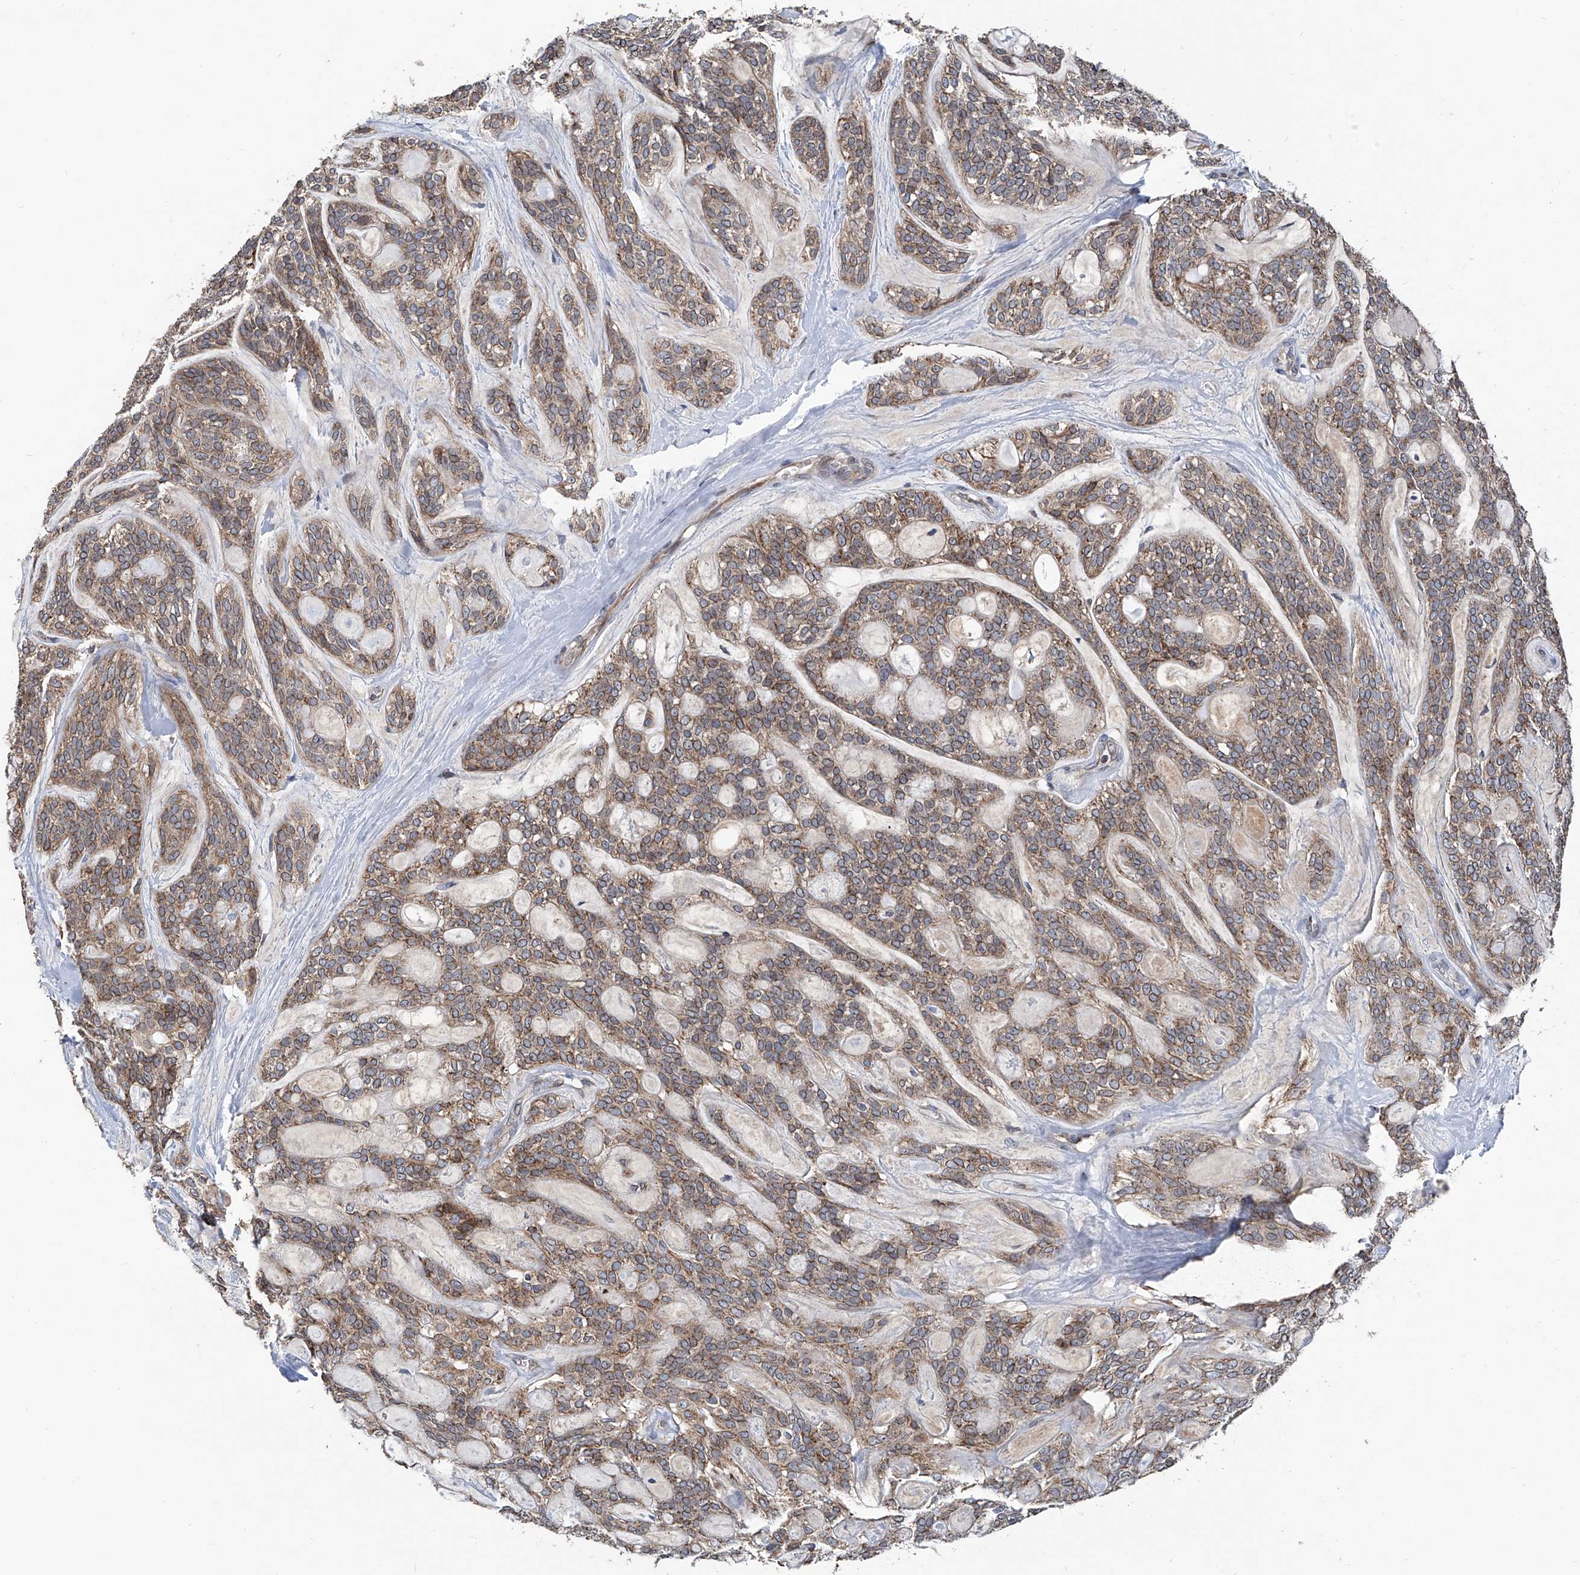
{"staining": {"intensity": "moderate", "quantity": ">75%", "location": "cytoplasmic/membranous"}, "tissue": "head and neck cancer", "cell_type": "Tumor cells", "image_type": "cancer", "snomed": [{"axis": "morphology", "description": "Adenocarcinoma, NOS"}, {"axis": "topography", "description": "Head-Neck"}], "caption": "DAB (3,3'-diaminobenzidine) immunohistochemical staining of adenocarcinoma (head and neck) displays moderate cytoplasmic/membranous protein expression in about >75% of tumor cells.", "gene": "BCKDHB", "patient": {"sex": "male", "age": 66}}